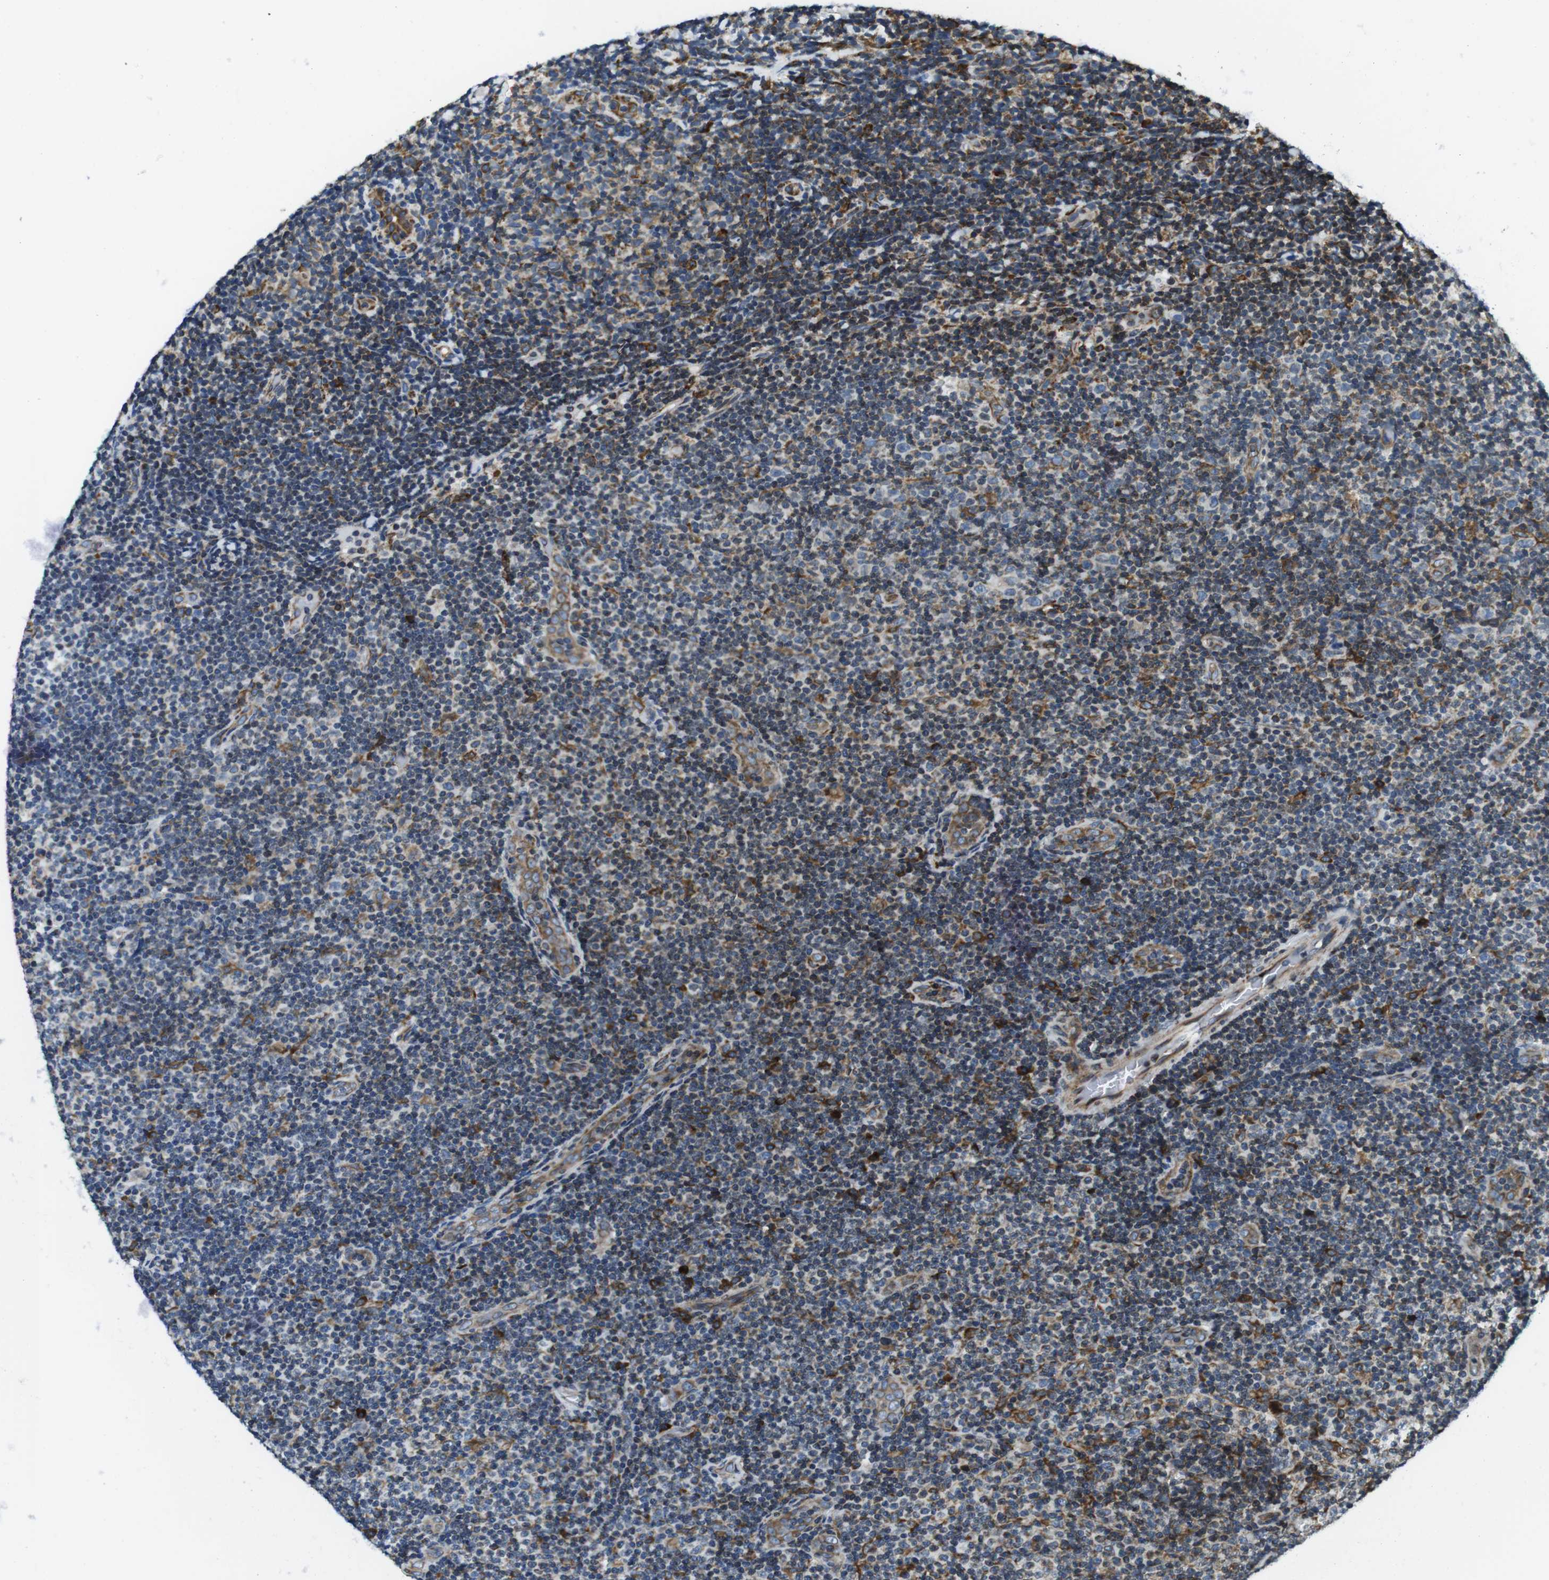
{"staining": {"intensity": "weak", "quantity": "25%-75%", "location": "cytoplasmic/membranous"}, "tissue": "lymphoma", "cell_type": "Tumor cells", "image_type": "cancer", "snomed": [{"axis": "morphology", "description": "Malignant lymphoma, non-Hodgkin's type, Low grade"}, {"axis": "topography", "description": "Lymph node"}], "caption": "Lymphoma was stained to show a protein in brown. There is low levels of weak cytoplasmic/membranous positivity in approximately 25%-75% of tumor cells.", "gene": "UGGT1", "patient": {"sex": "male", "age": 83}}